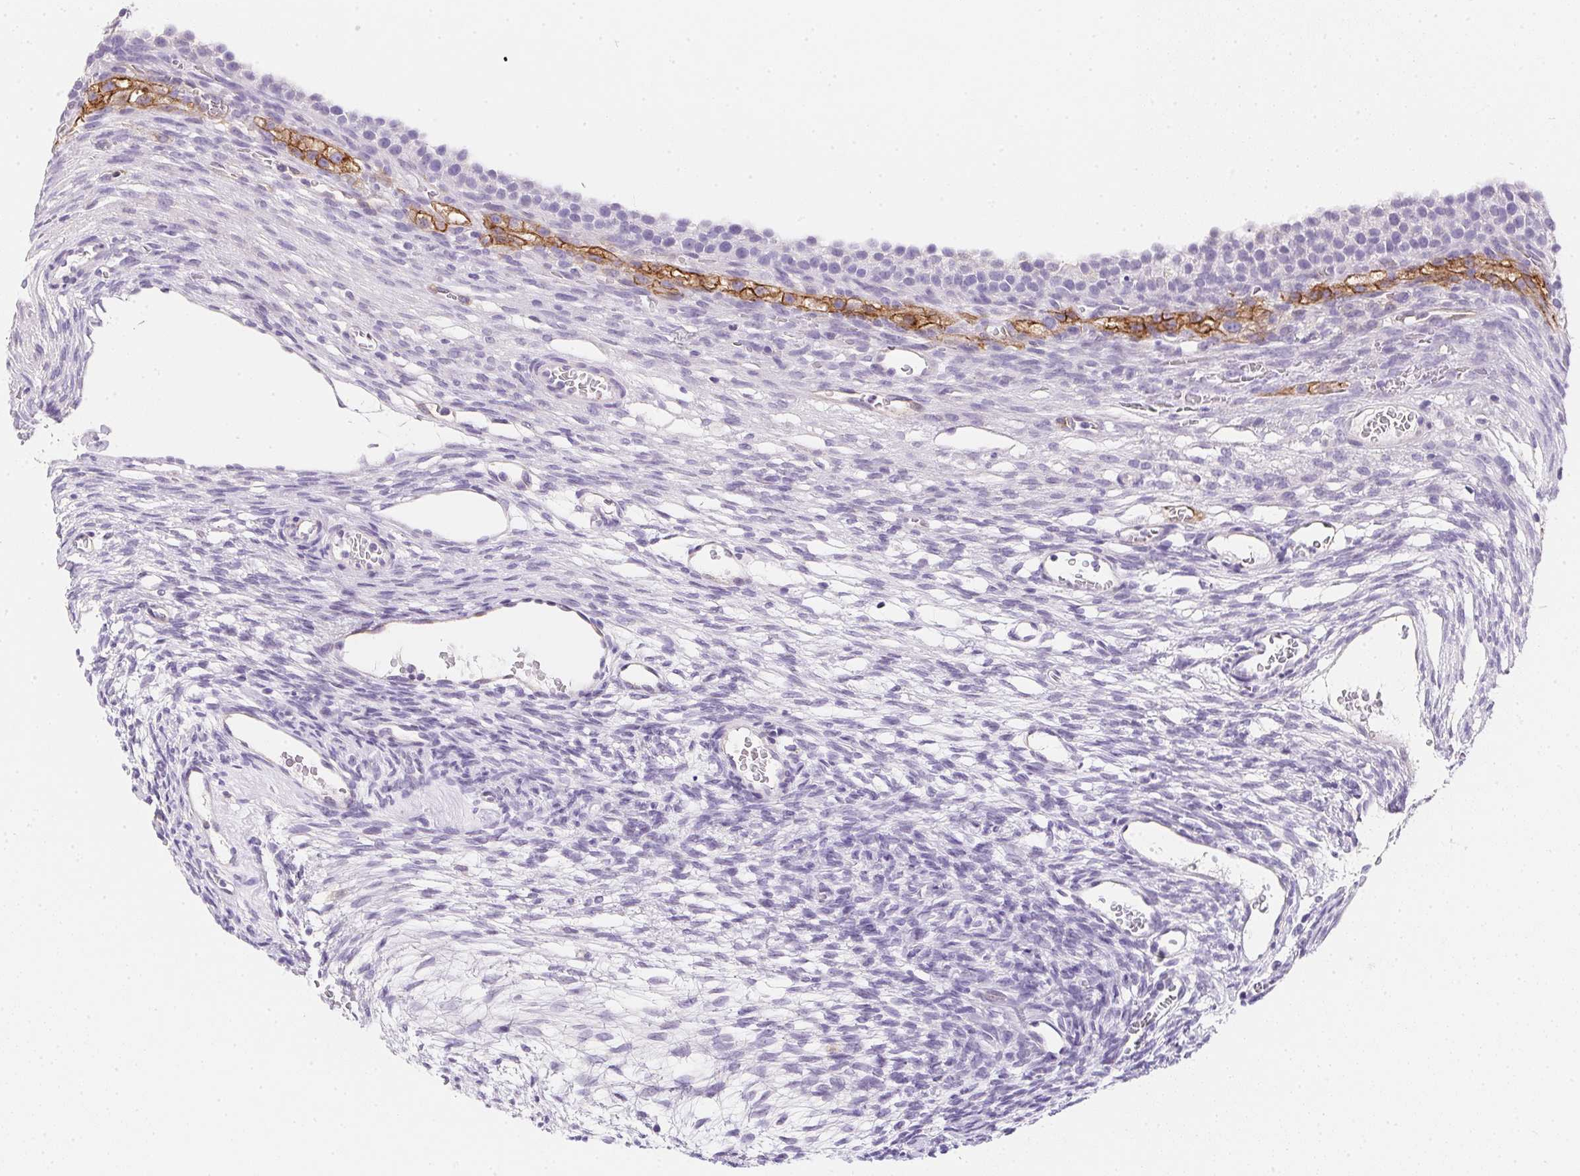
{"staining": {"intensity": "moderate", "quantity": "<25%", "location": "cytoplasmic/membranous"}, "tissue": "ovary", "cell_type": "Follicle cells", "image_type": "normal", "snomed": [{"axis": "morphology", "description": "Normal tissue, NOS"}, {"axis": "topography", "description": "Ovary"}], "caption": "Immunohistochemistry of normal human ovary shows low levels of moderate cytoplasmic/membranous staining in approximately <25% of follicle cells. The staining is performed using DAB (3,3'-diaminobenzidine) brown chromogen to label protein expression. The nuclei are counter-stained blue using hematoxylin.", "gene": "AQP5", "patient": {"sex": "female", "age": 34}}